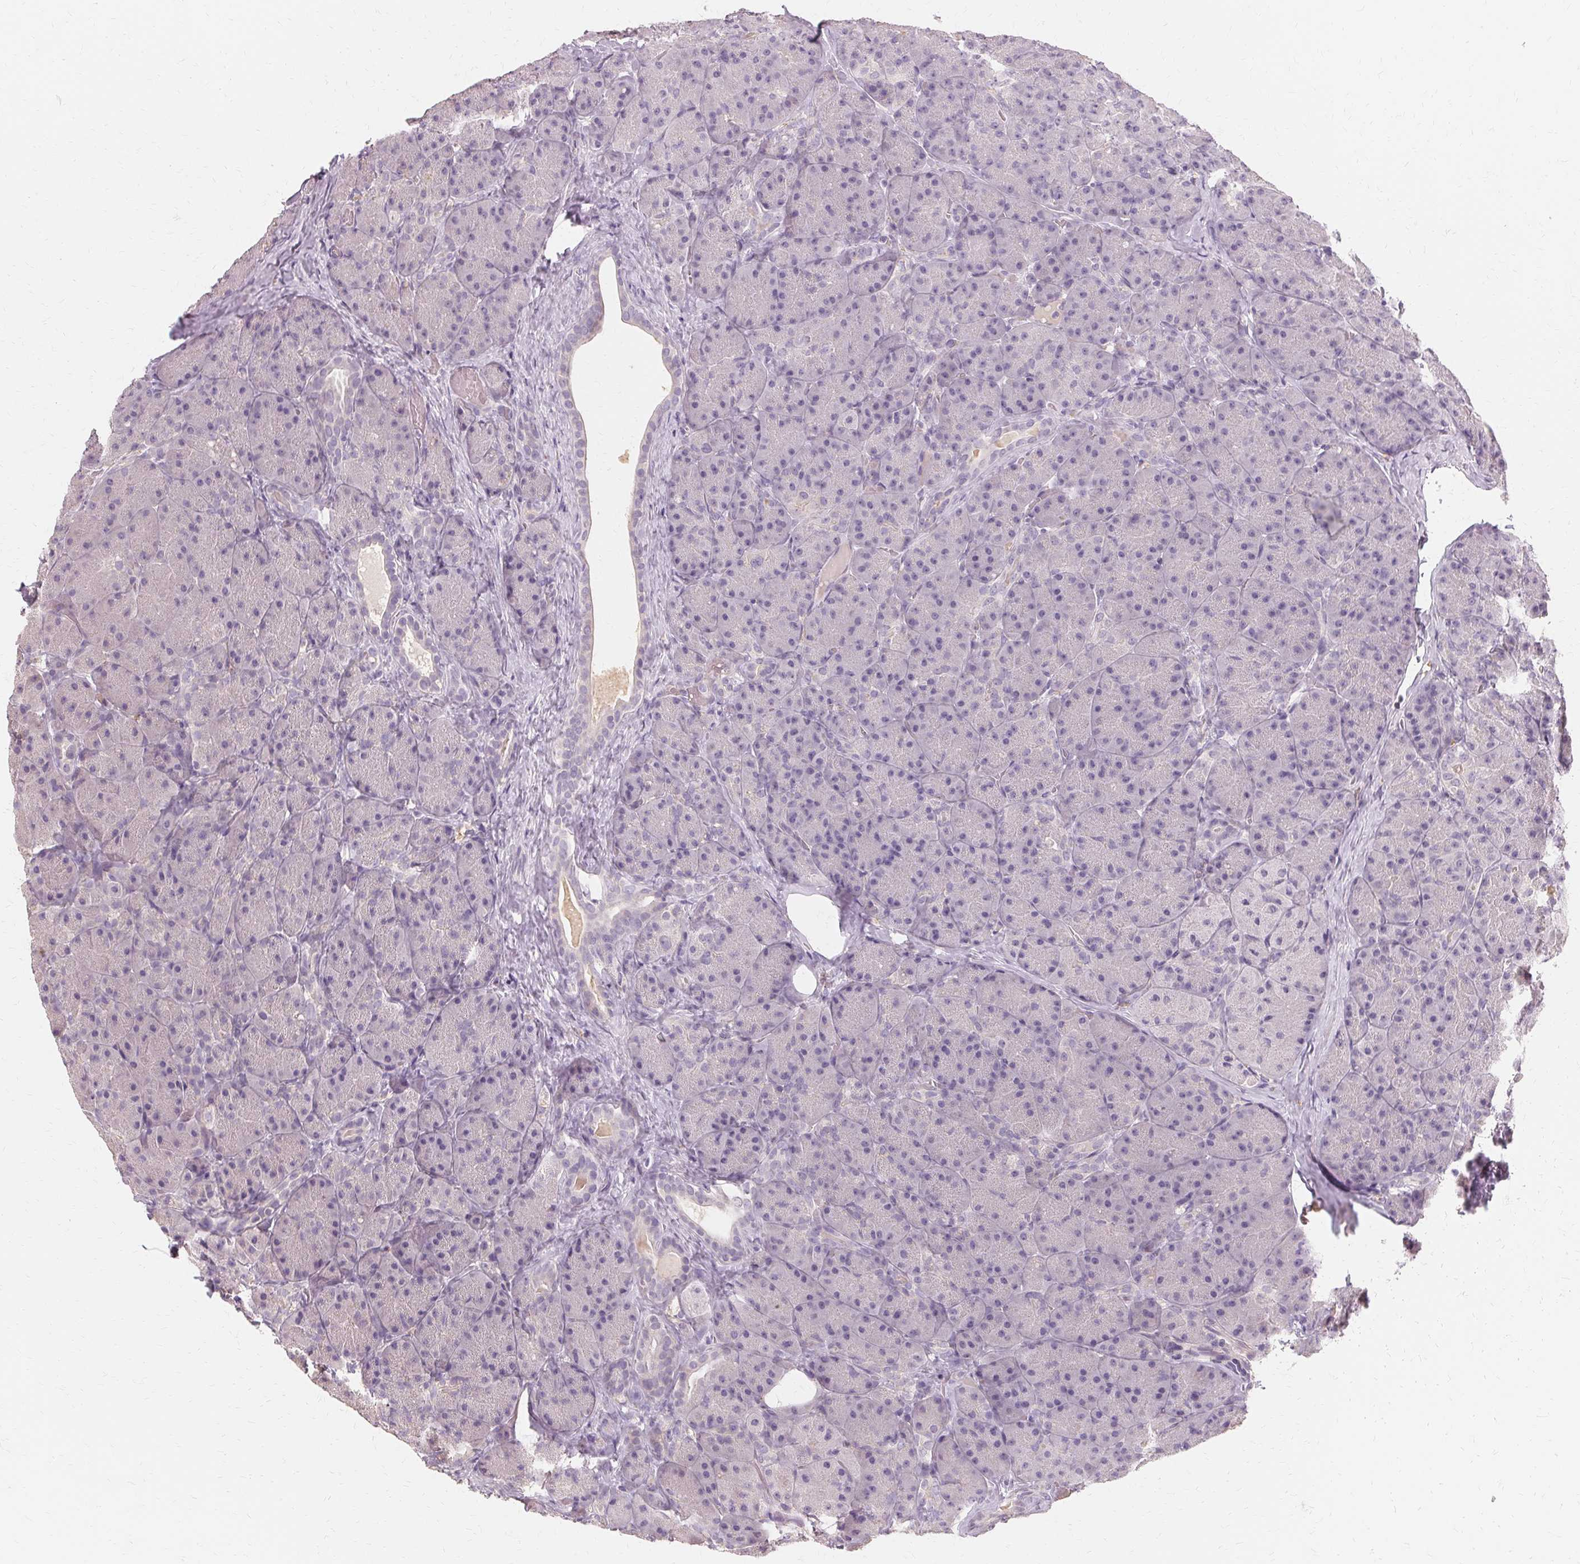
{"staining": {"intensity": "negative", "quantity": "none", "location": "none"}, "tissue": "pancreas", "cell_type": "Exocrine glandular cells", "image_type": "normal", "snomed": [{"axis": "morphology", "description": "Normal tissue, NOS"}, {"axis": "topography", "description": "Pancreas"}], "caption": "Immunohistochemical staining of normal pancreas displays no significant staining in exocrine glandular cells. The staining is performed using DAB brown chromogen with nuclei counter-stained in using hematoxylin.", "gene": "IFNGR1", "patient": {"sex": "male", "age": 57}}